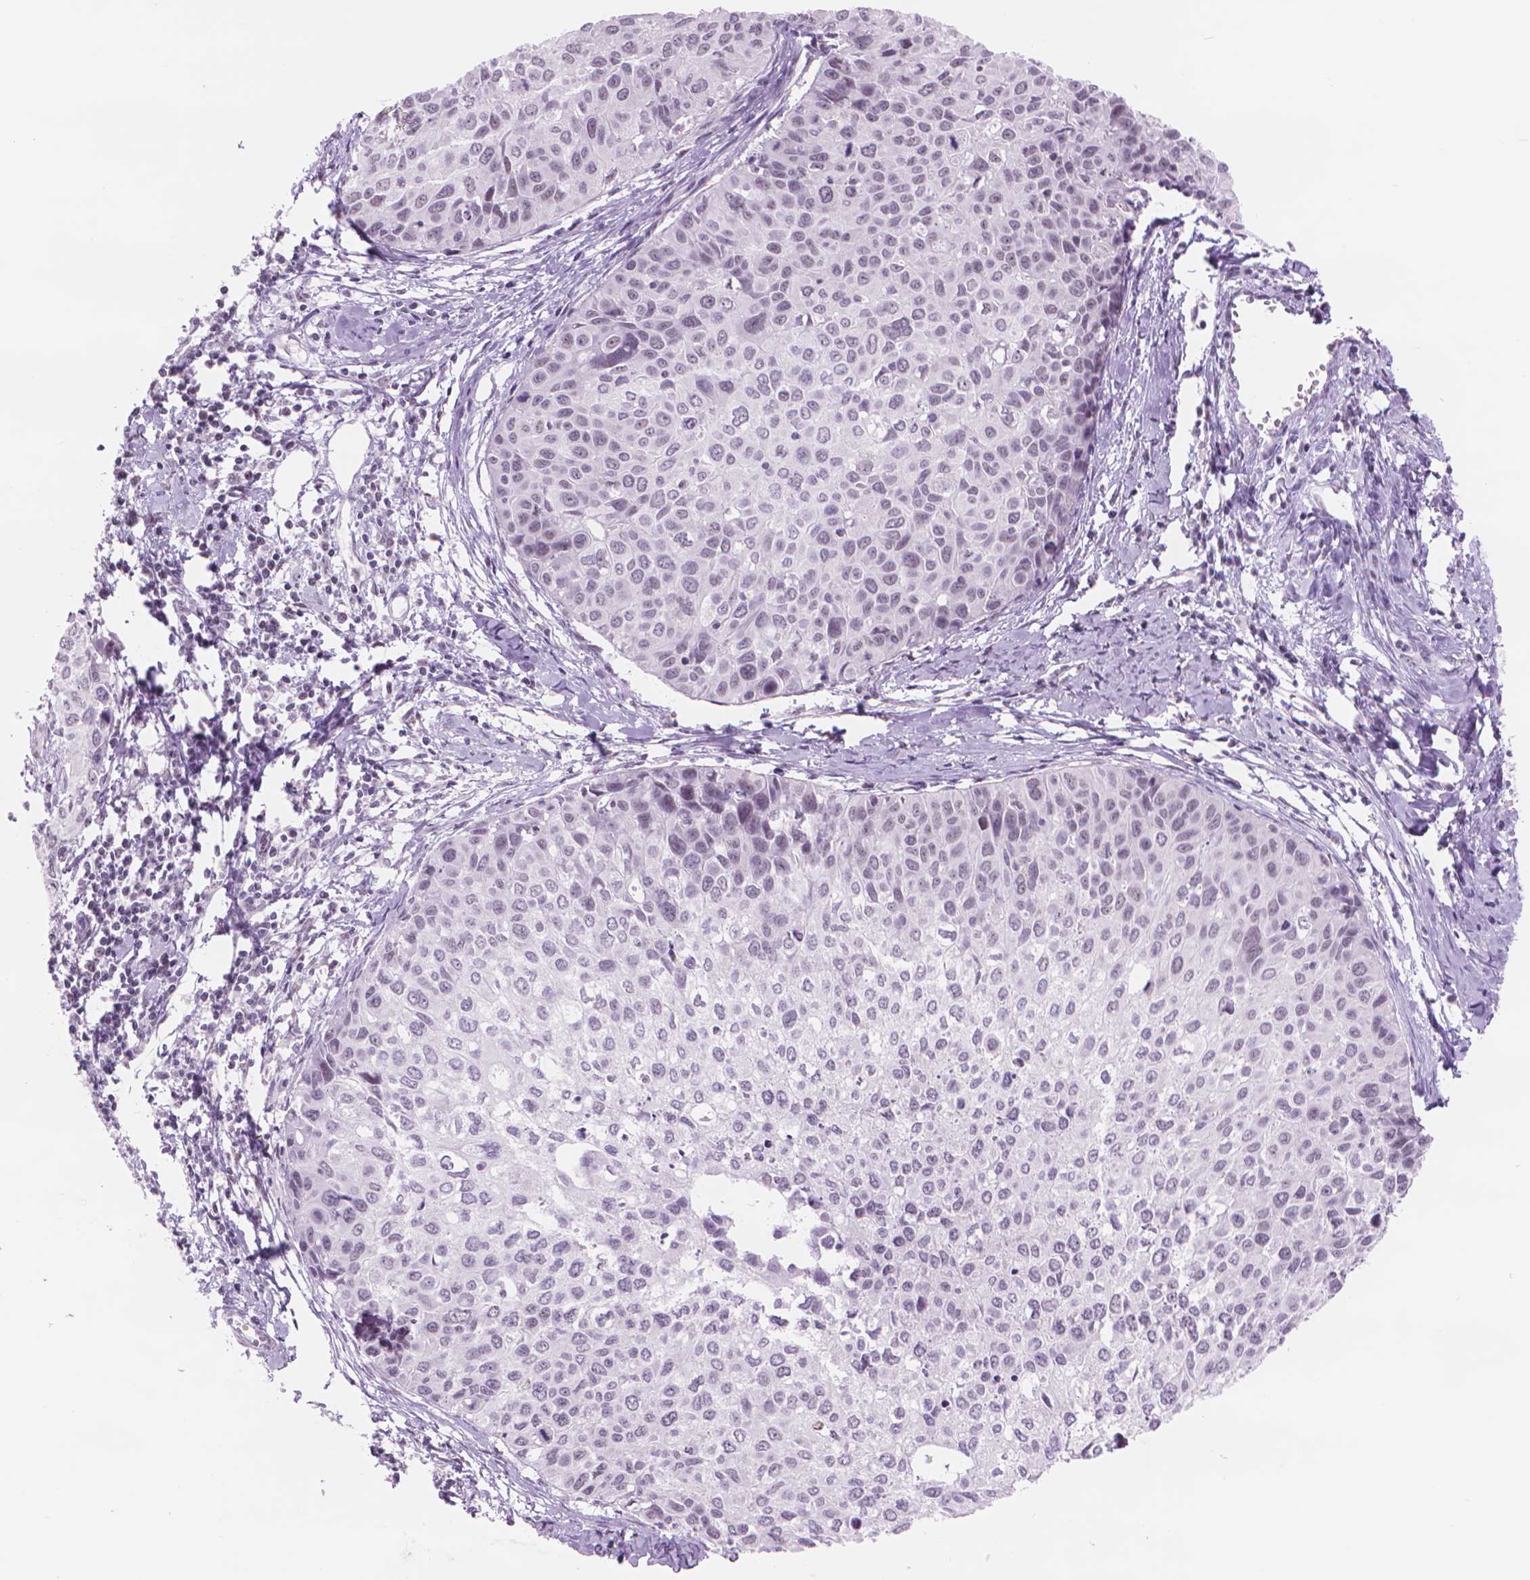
{"staining": {"intensity": "weak", "quantity": "<25%", "location": "nuclear"}, "tissue": "cervical cancer", "cell_type": "Tumor cells", "image_type": "cancer", "snomed": [{"axis": "morphology", "description": "Squamous cell carcinoma, NOS"}, {"axis": "topography", "description": "Cervix"}], "caption": "There is no significant expression in tumor cells of cervical cancer (squamous cell carcinoma). Brightfield microscopy of immunohistochemistry stained with DAB (3,3'-diaminobenzidine) (brown) and hematoxylin (blue), captured at high magnification.", "gene": "POLR3D", "patient": {"sex": "female", "age": 50}}